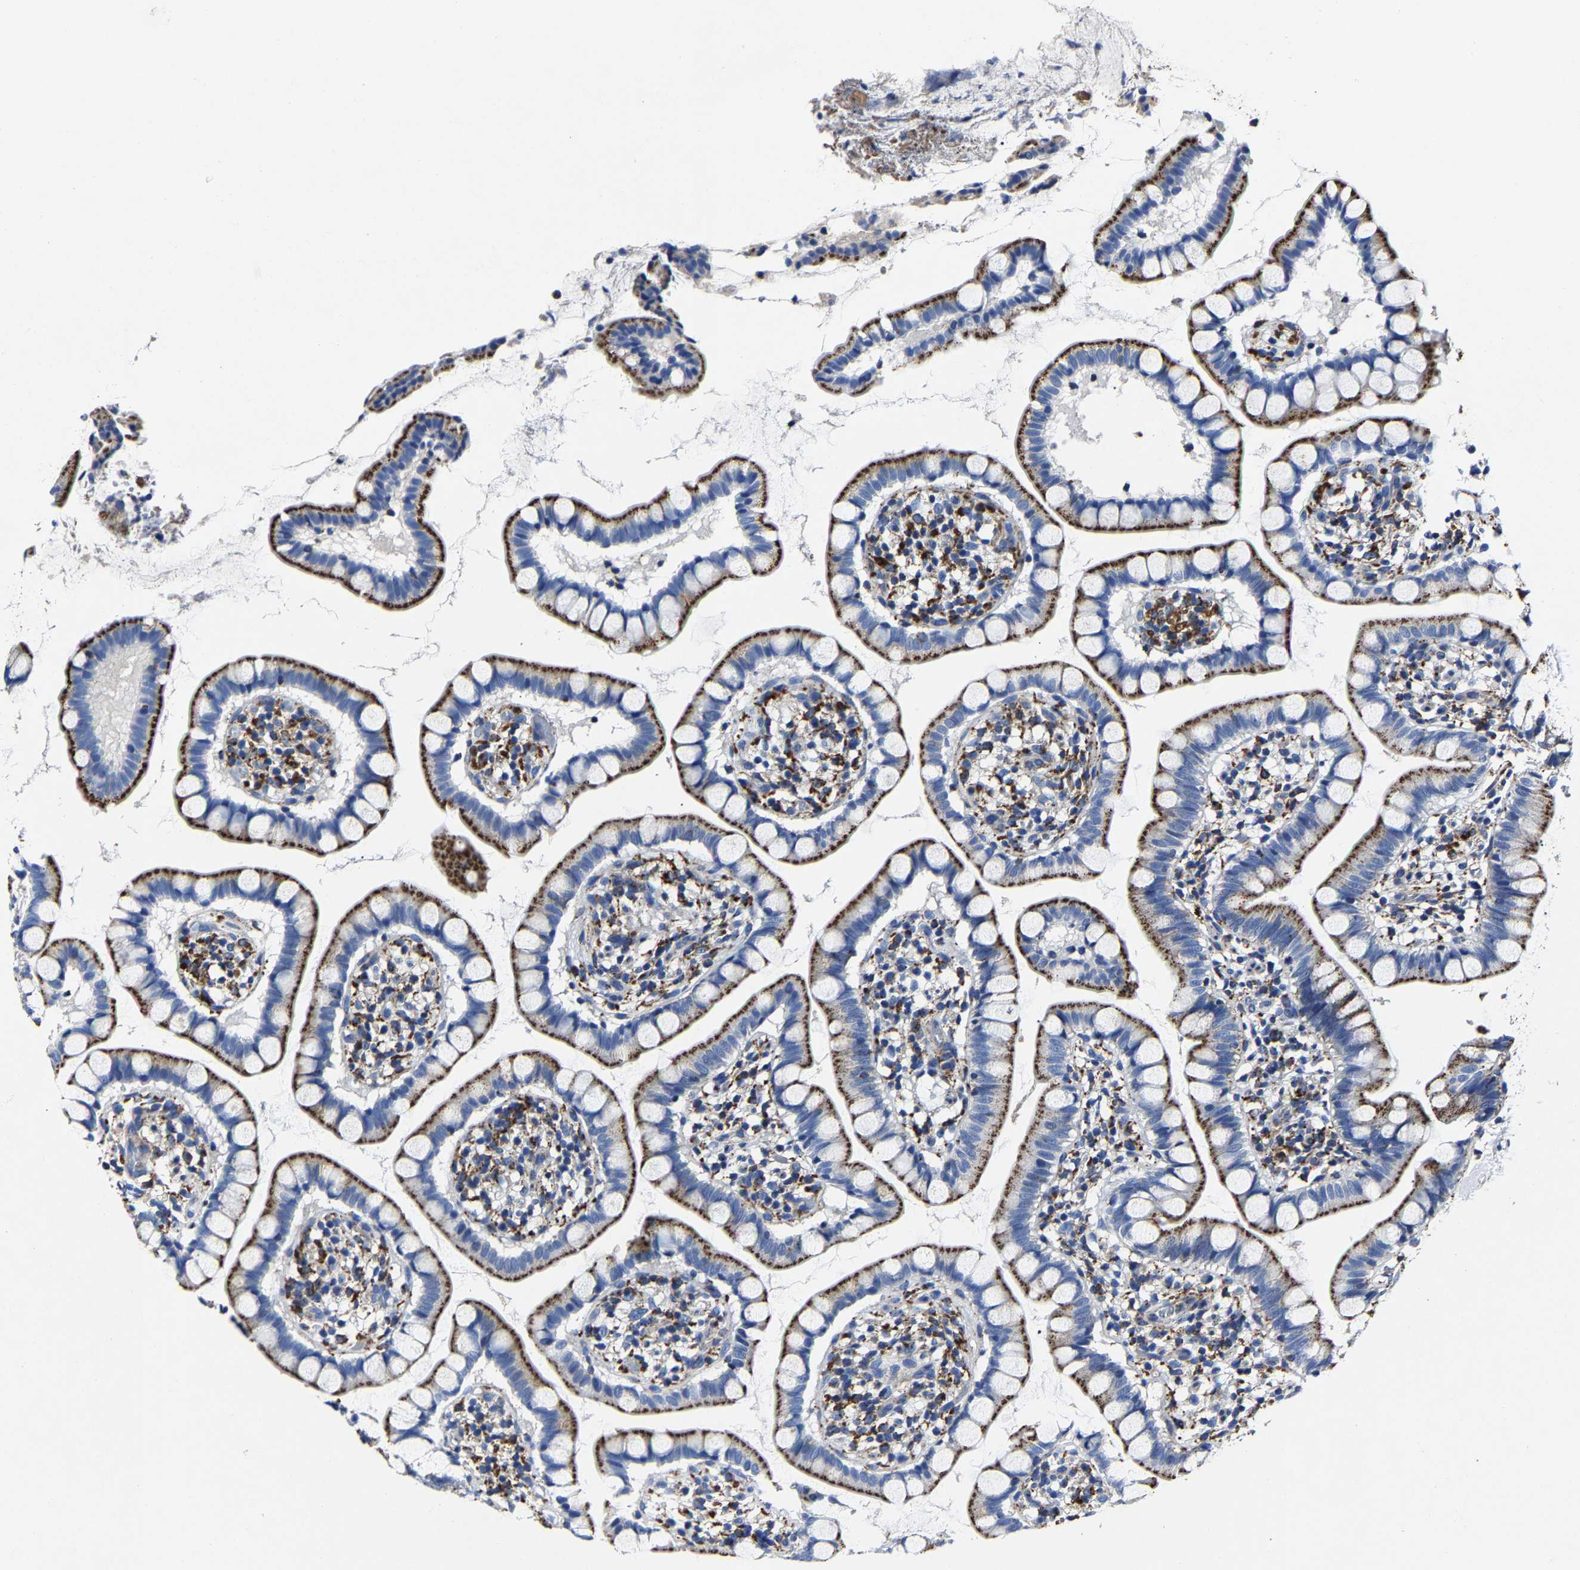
{"staining": {"intensity": "strong", "quantity": ">75%", "location": "cytoplasmic/membranous"}, "tissue": "small intestine", "cell_type": "Glandular cells", "image_type": "normal", "snomed": [{"axis": "morphology", "description": "Normal tissue, NOS"}, {"axis": "topography", "description": "Small intestine"}], "caption": "Unremarkable small intestine was stained to show a protein in brown. There is high levels of strong cytoplasmic/membranous staining in approximately >75% of glandular cells.", "gene": "LAMTOR4", "patient": {"sex": "female", "age": 84}}